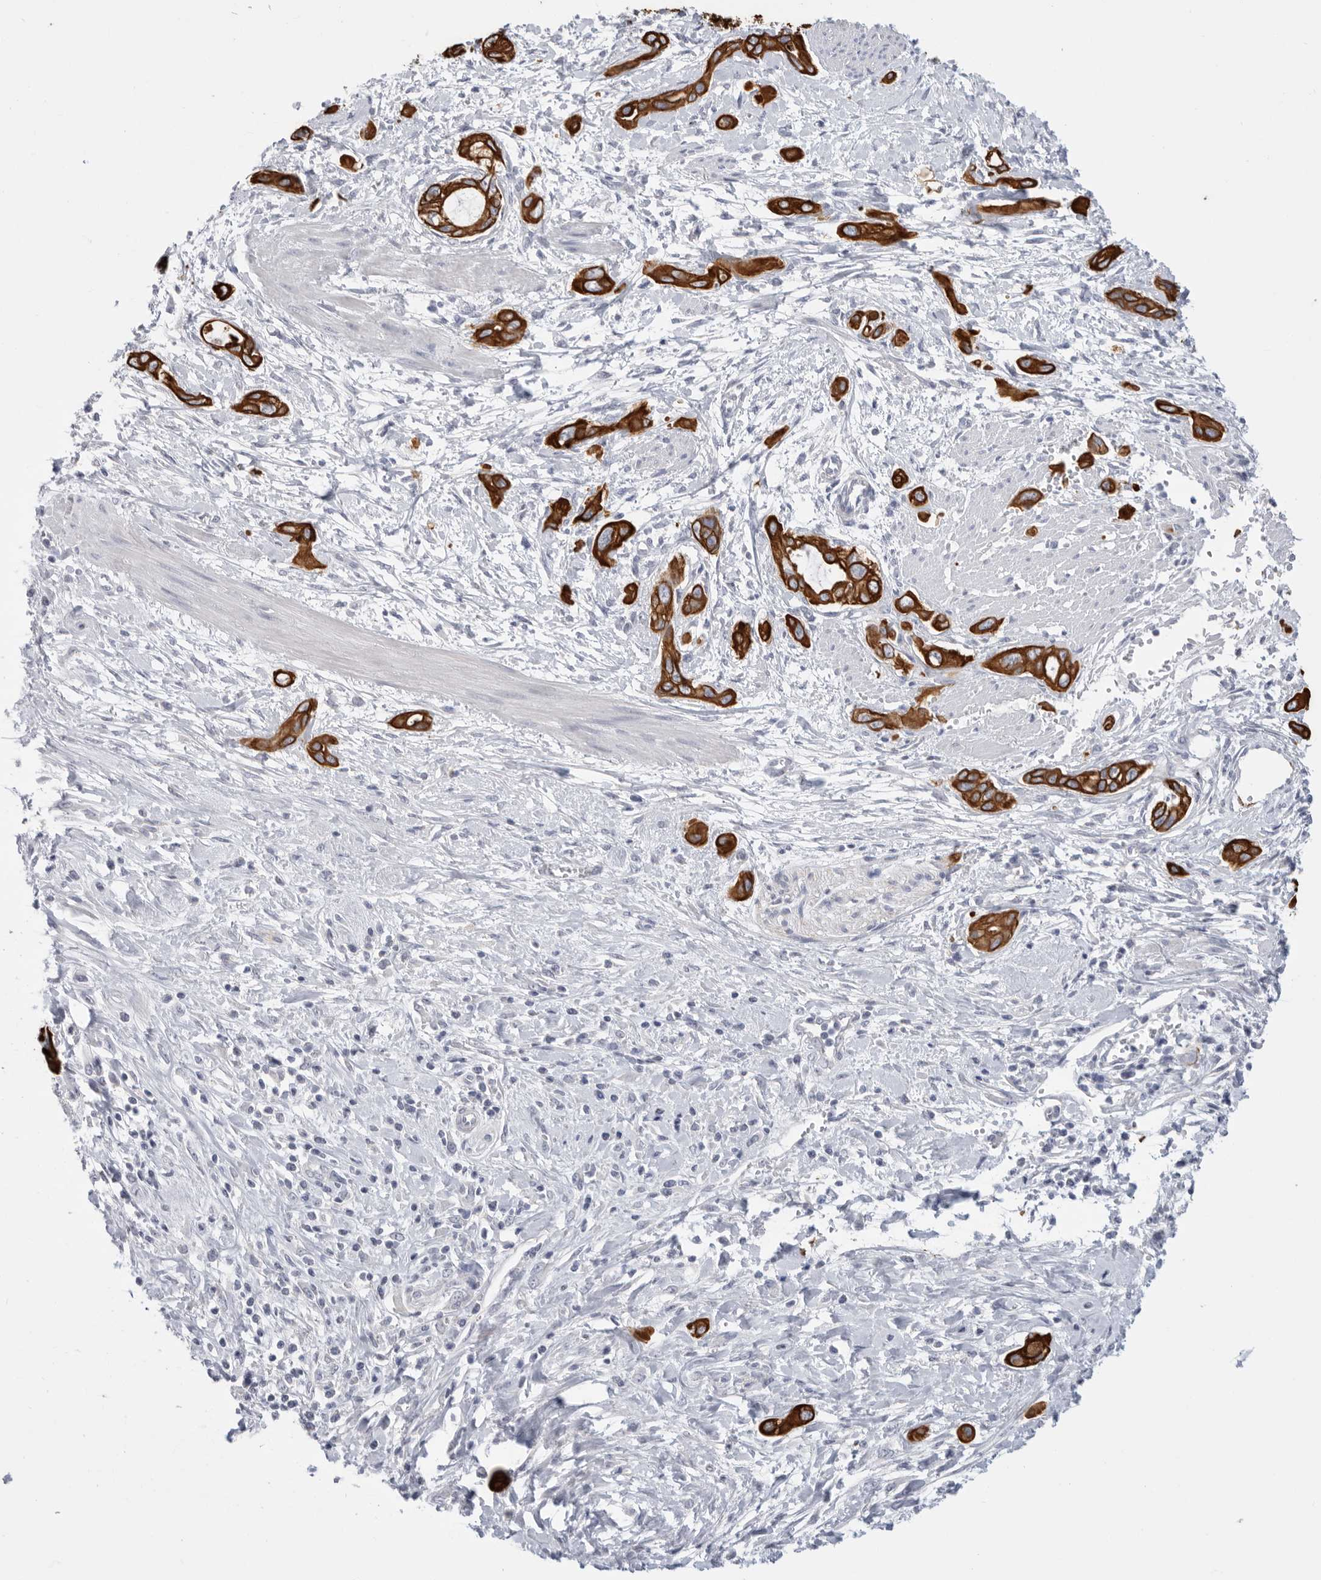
{"staining": {"intensity": "strong", "quantity": ">75%", "location": "cytoplasmic/membranous"}, "tissue": "pancreatic cancer", "cell_type": "Tumor cells", "image_type": "cancer", "snomed": [{"axis": "morphology", "description": "Adenocarcinoma, NOS"}, {"axis": "topography", "description": "Pancreas"}], "caption": "Adenocarcinoma (pancreatic) tissue exhibits strong cytoplasmic/membranous staining in about >75% of tumor cells The staining was performed using DAB, with brown indicating positive protein expression. Nuclei are stained blue with hematoxylin.", "gene": "MTFR1L", "patient": {"sex": "male", "age": 59}}